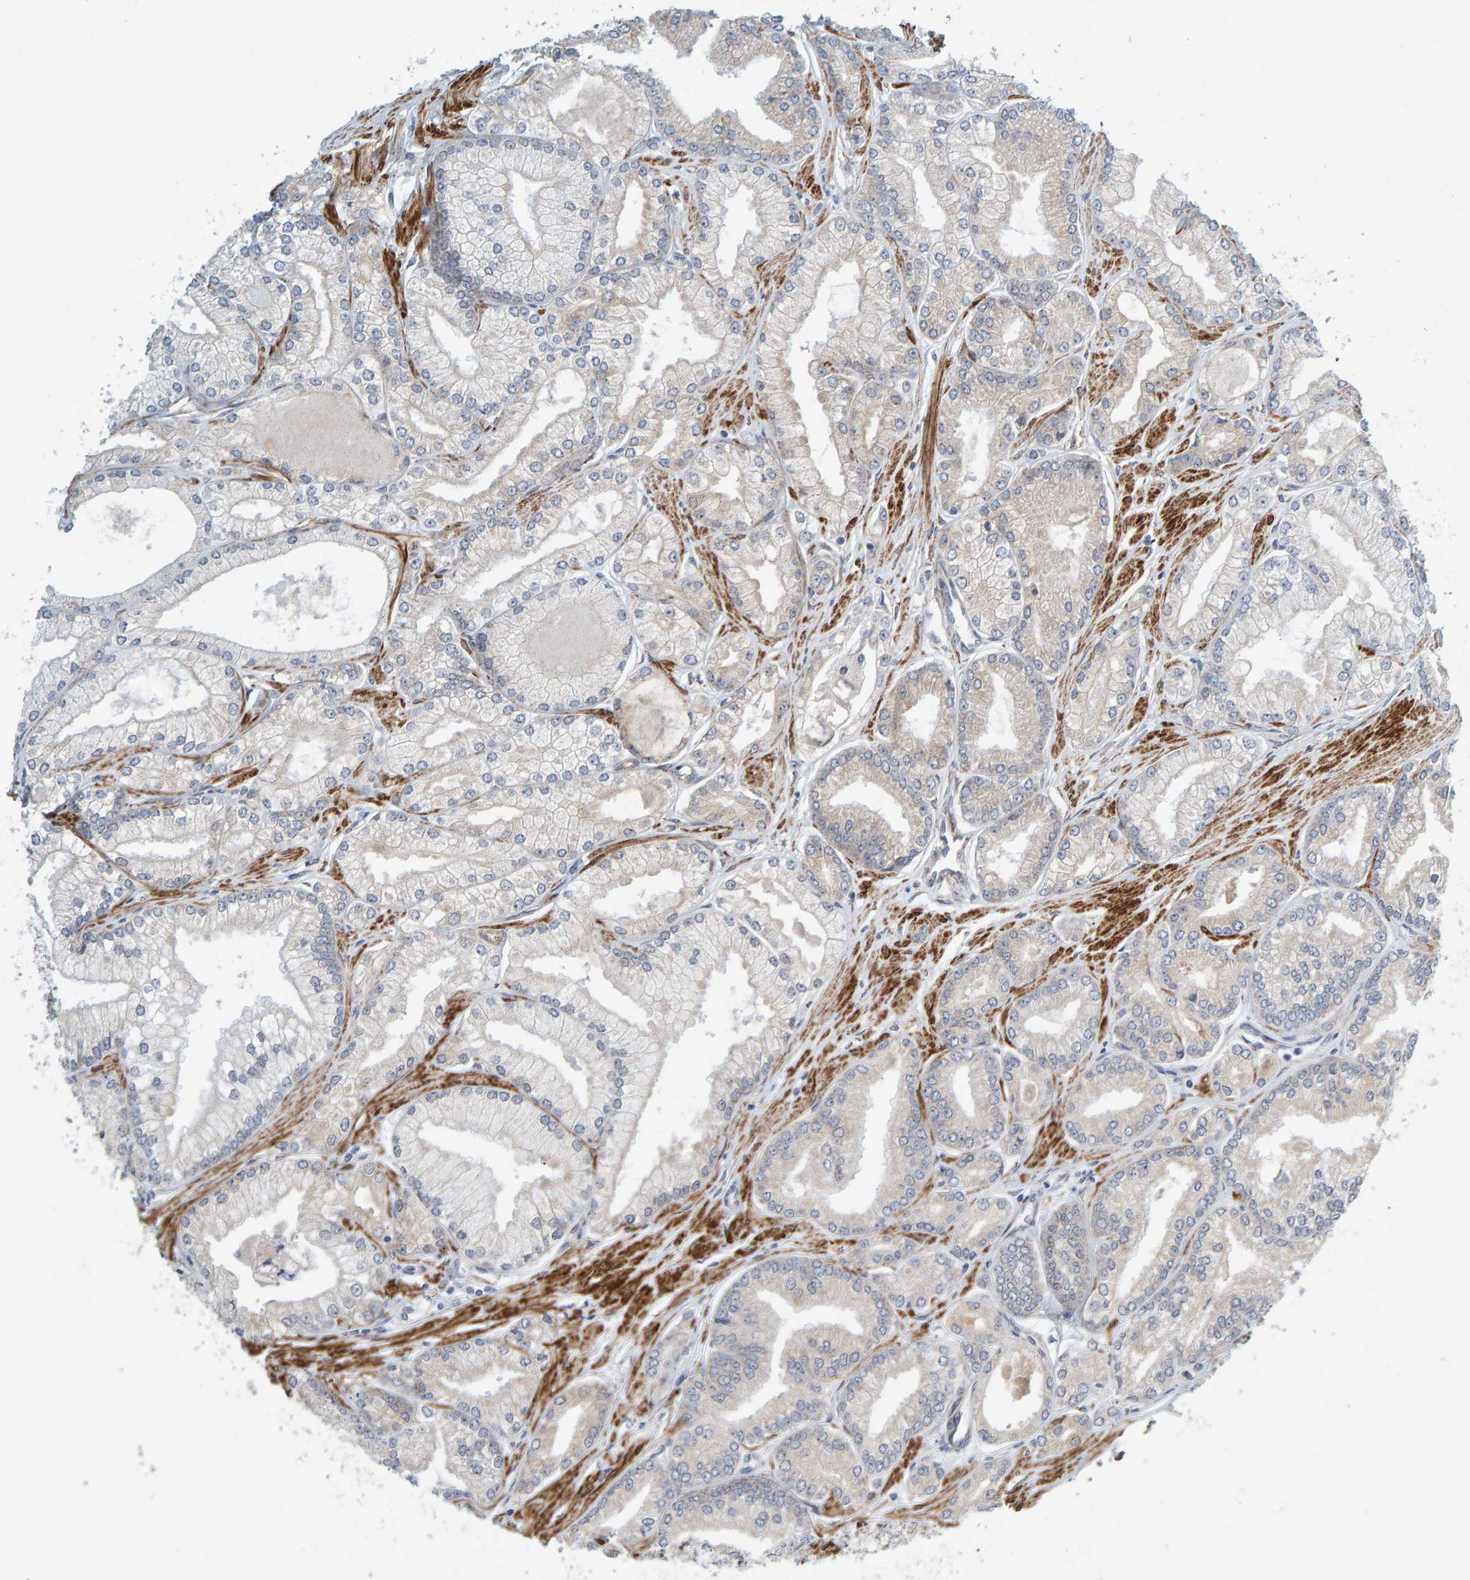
{"staining": {"intensity": "weak", "quantity": "<25%", "location": "cytoplasmic/membranous"}, "tissue": "prostate cancer", "cell_type": "Tumor cells", "image_type": "cancer", "snomed": [{"axis": "morphology", "description": "Adenocarcinoma, Low grade"}, {"axis": "topography", "description": "Prostate"}], "caption": "Photomicrograph shows no significant protein positivity in tumor cells of adenocarcinoma (low-grade) (prostate).", "gene": "MMP16", "patient": {"sex": "male", "age": 52}}